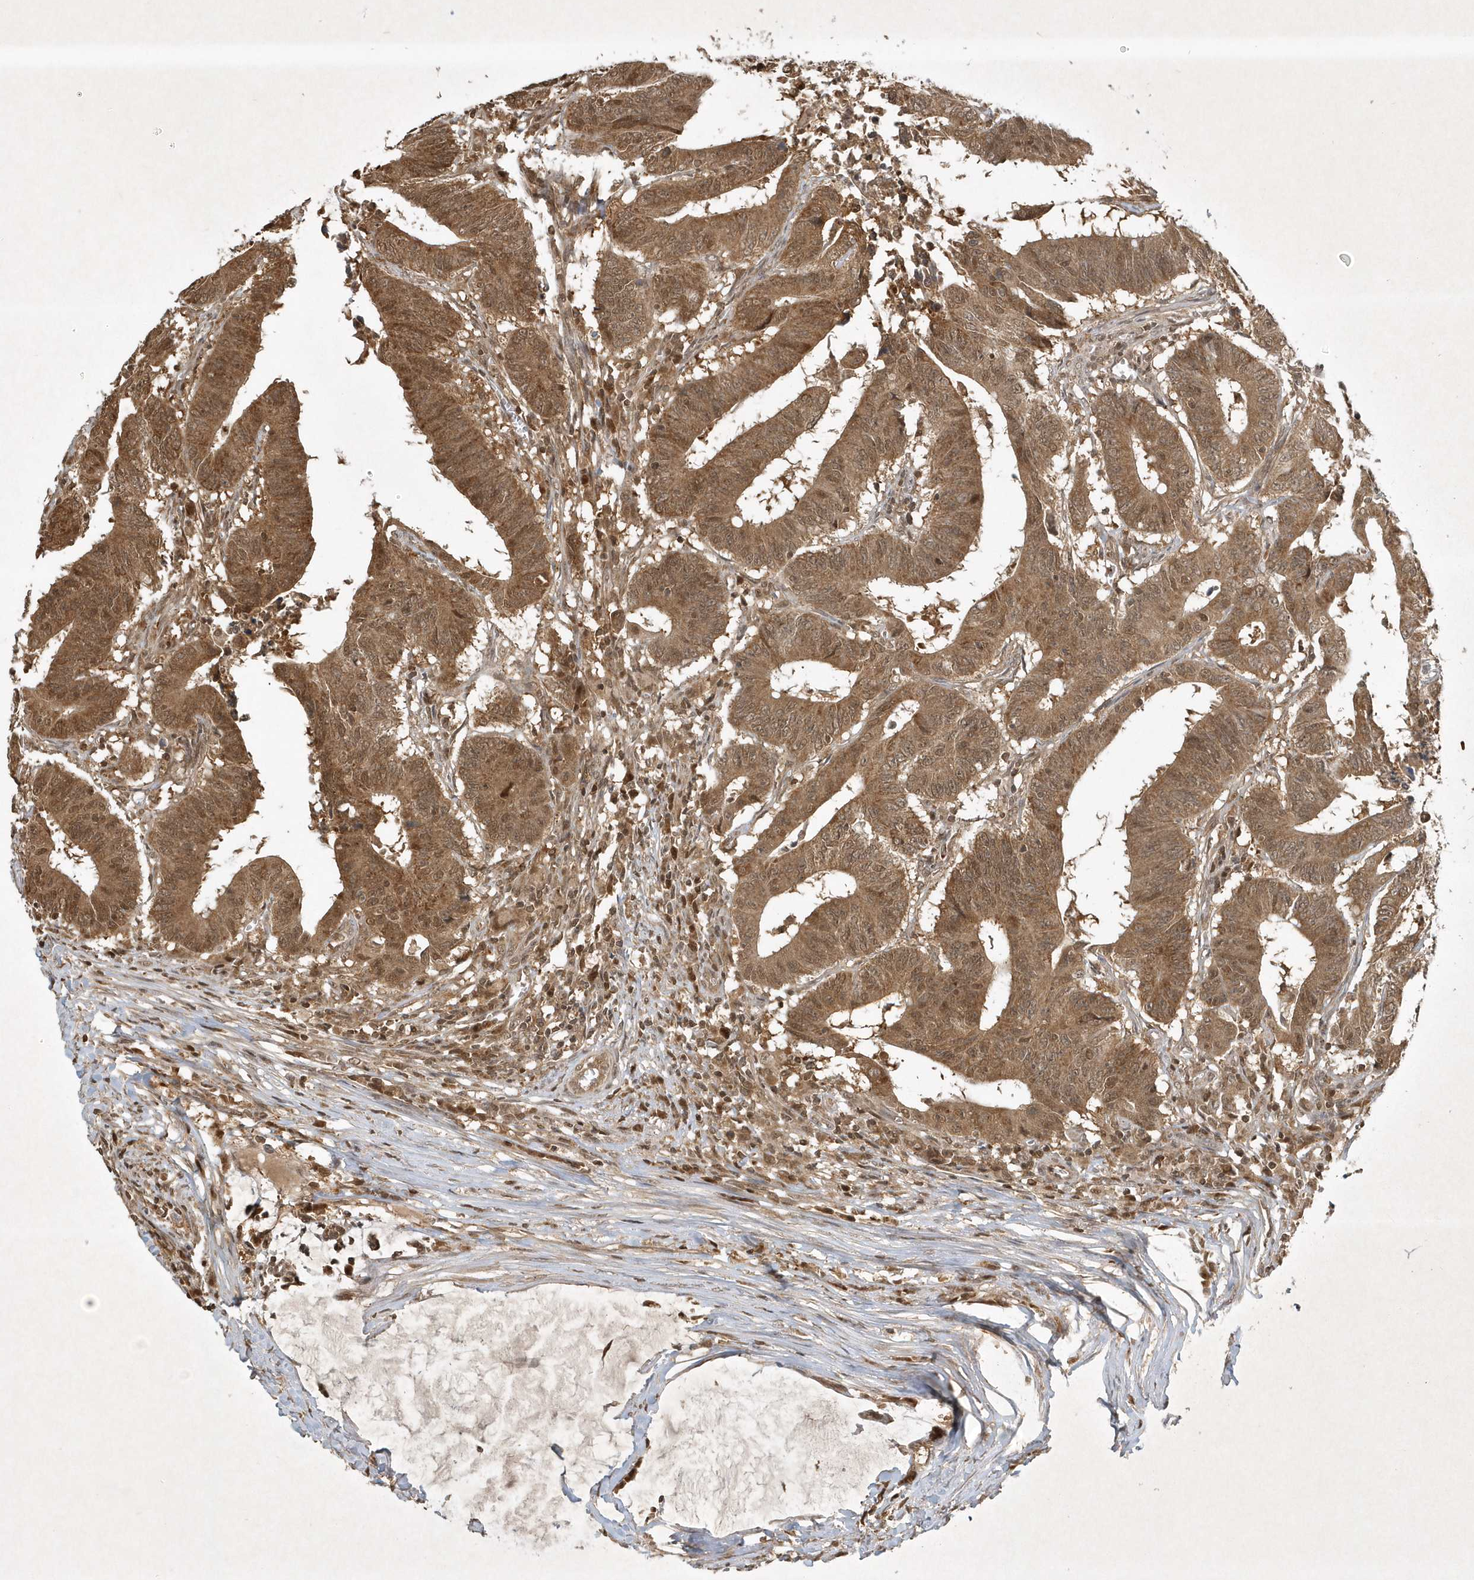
{"staining": {"intensity": "moderate", "quantity": ">75%", "location": "cytoplasmic/membranous,nuclear"}, "tissue": "colorectal cancer", "cell_type": "Tumor cells", "image_type": "cancer", "snomed": [{"axis": "morphology", "description": "Adenocarcinoma, NOS"}, {"axis": "topography", "description": "Colon"}], "caption": "Immunohistochemical staining of human adenocarcinoma (colorectal) reveals moderate cytoplasmic/membranous and nuclear protein staining in about >75% of tumor cells.", "gene": "PLTP", "patient": {"sex": "male", "age": 45}}